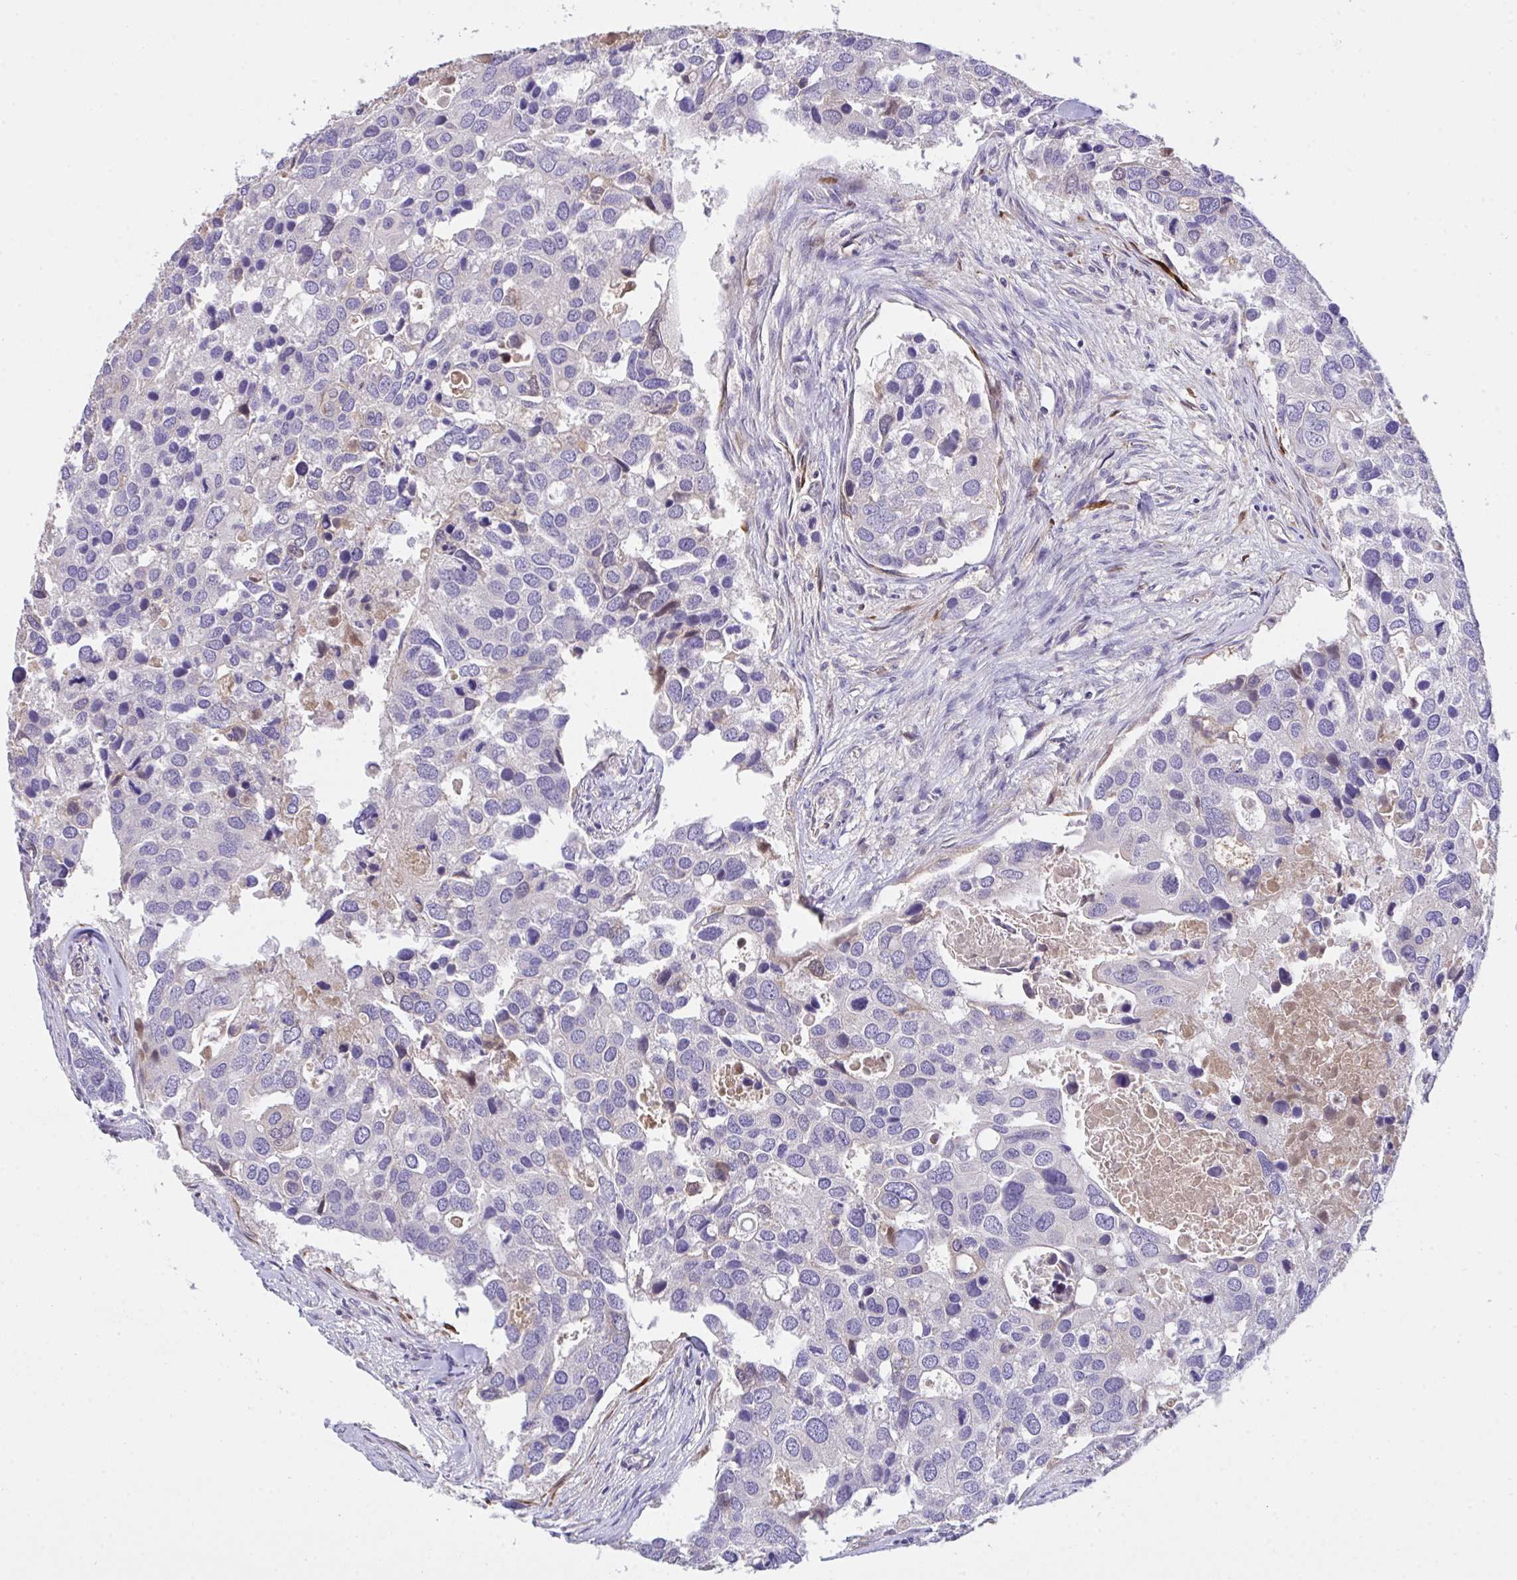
{"staining": {"intensity": "negative", "quantity": "none", "location": "none"}, "tissue": "breast cancer", "cell_type": "Tumor cells", "image_type": "cancer", "snomed": [{"axis": "morphology", "description": "Duct carcinoma"}, {"axis": "topography", "description": "Breast"}], "caption": "Tumor cells show no significant protein expression in intraductal carcinoma (breast).", "gene": "ZNF581", "patient": {"sex": "female", "age": 83}}